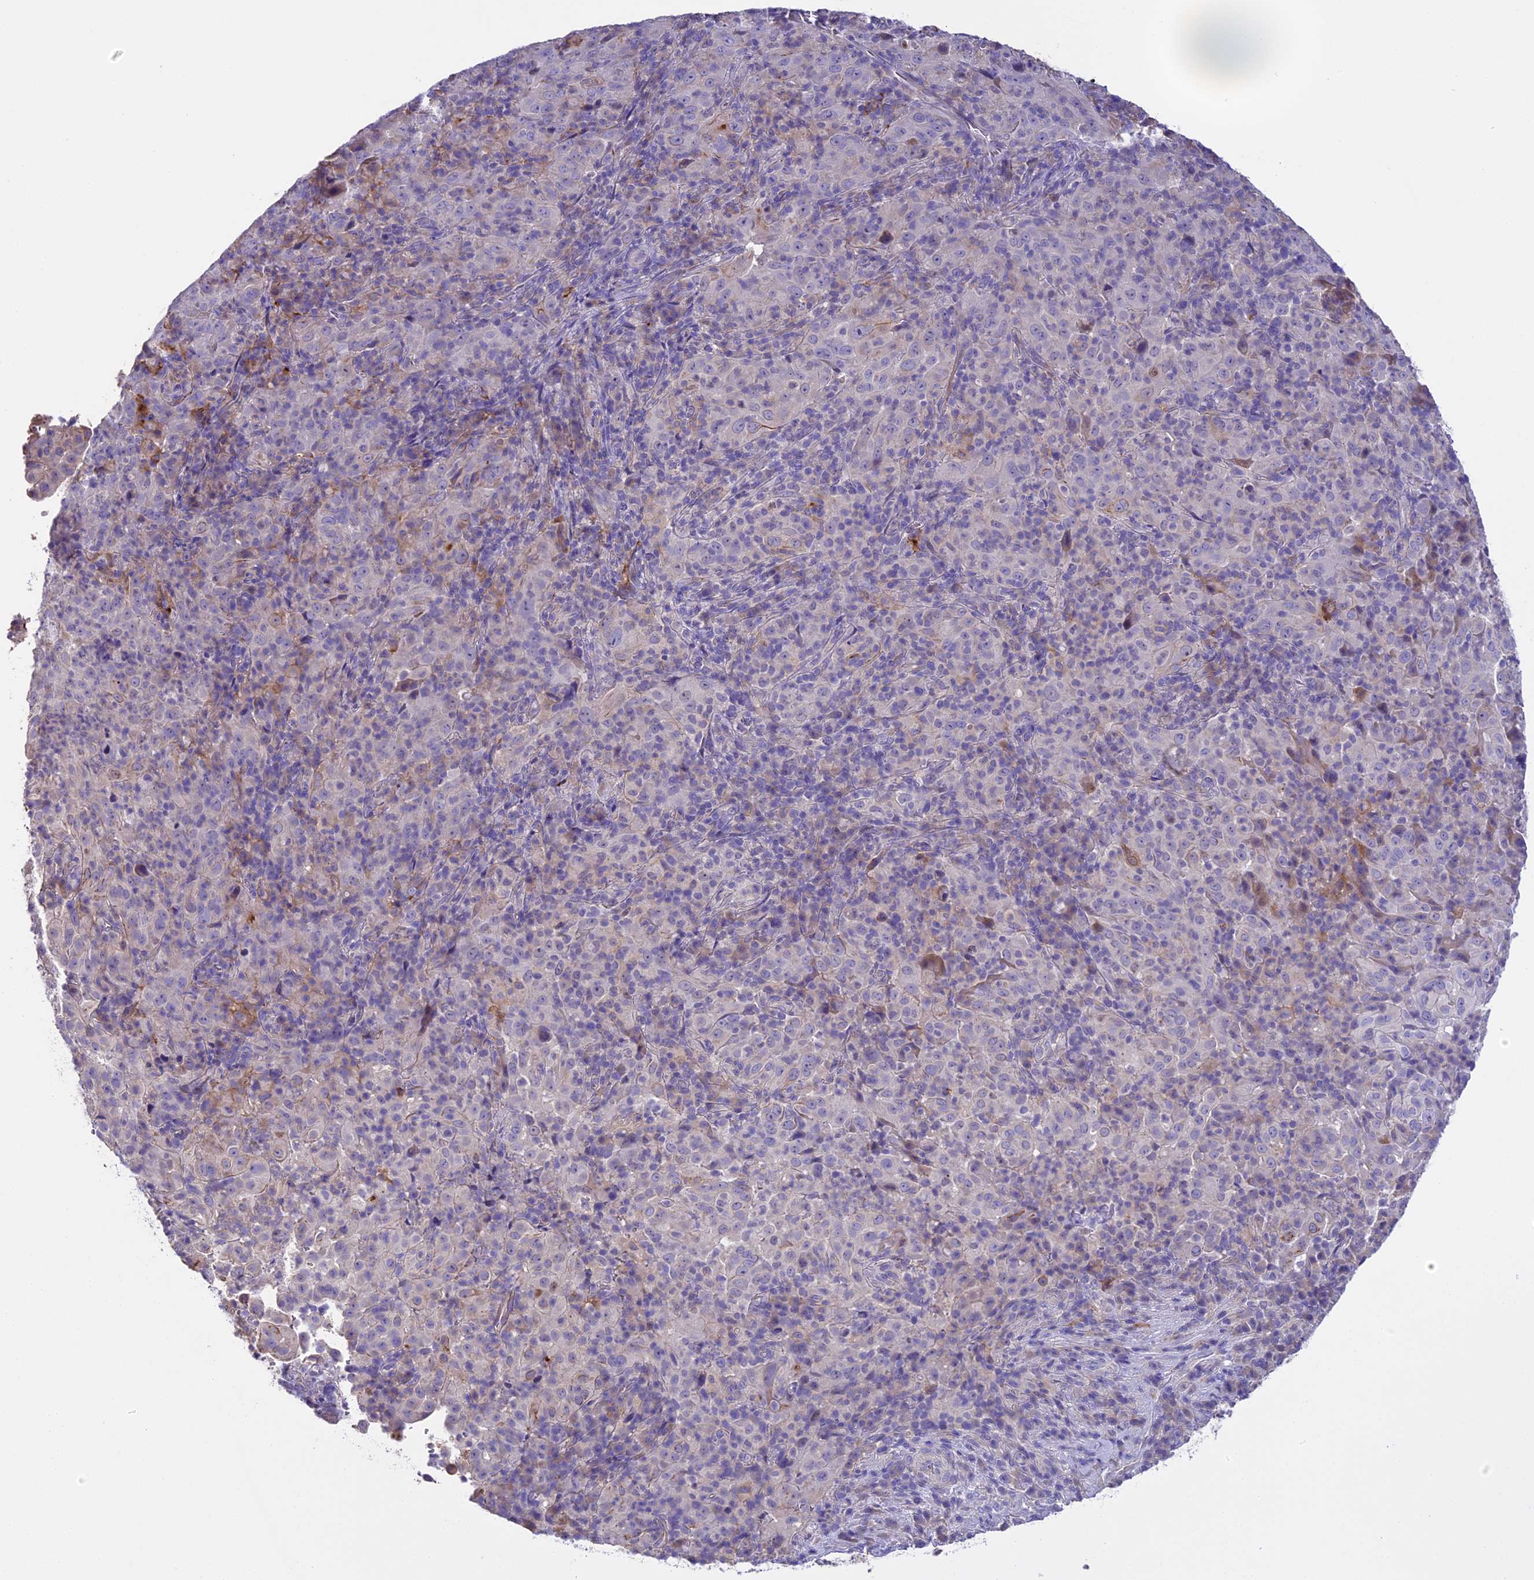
{"staining": {"intensity": "negative", "quantity": "none", "location": "none"}, "tissue": "pancreatic cancer", "cell_type": "Tumor cells", "image_type": "cancer", "snomed": [{"axis": "morphology", "description": "Adenocarcinoma, NOS"}, {"axis": "topography", "description": "Pancreas"}], "caption": "This is a histopathology image of IHC staining of adenocarcinoma (pancreatic), which shows no expression in tumor cells.", "gene": "NOD2", "patient": {"sex": "male", "age": 63}}